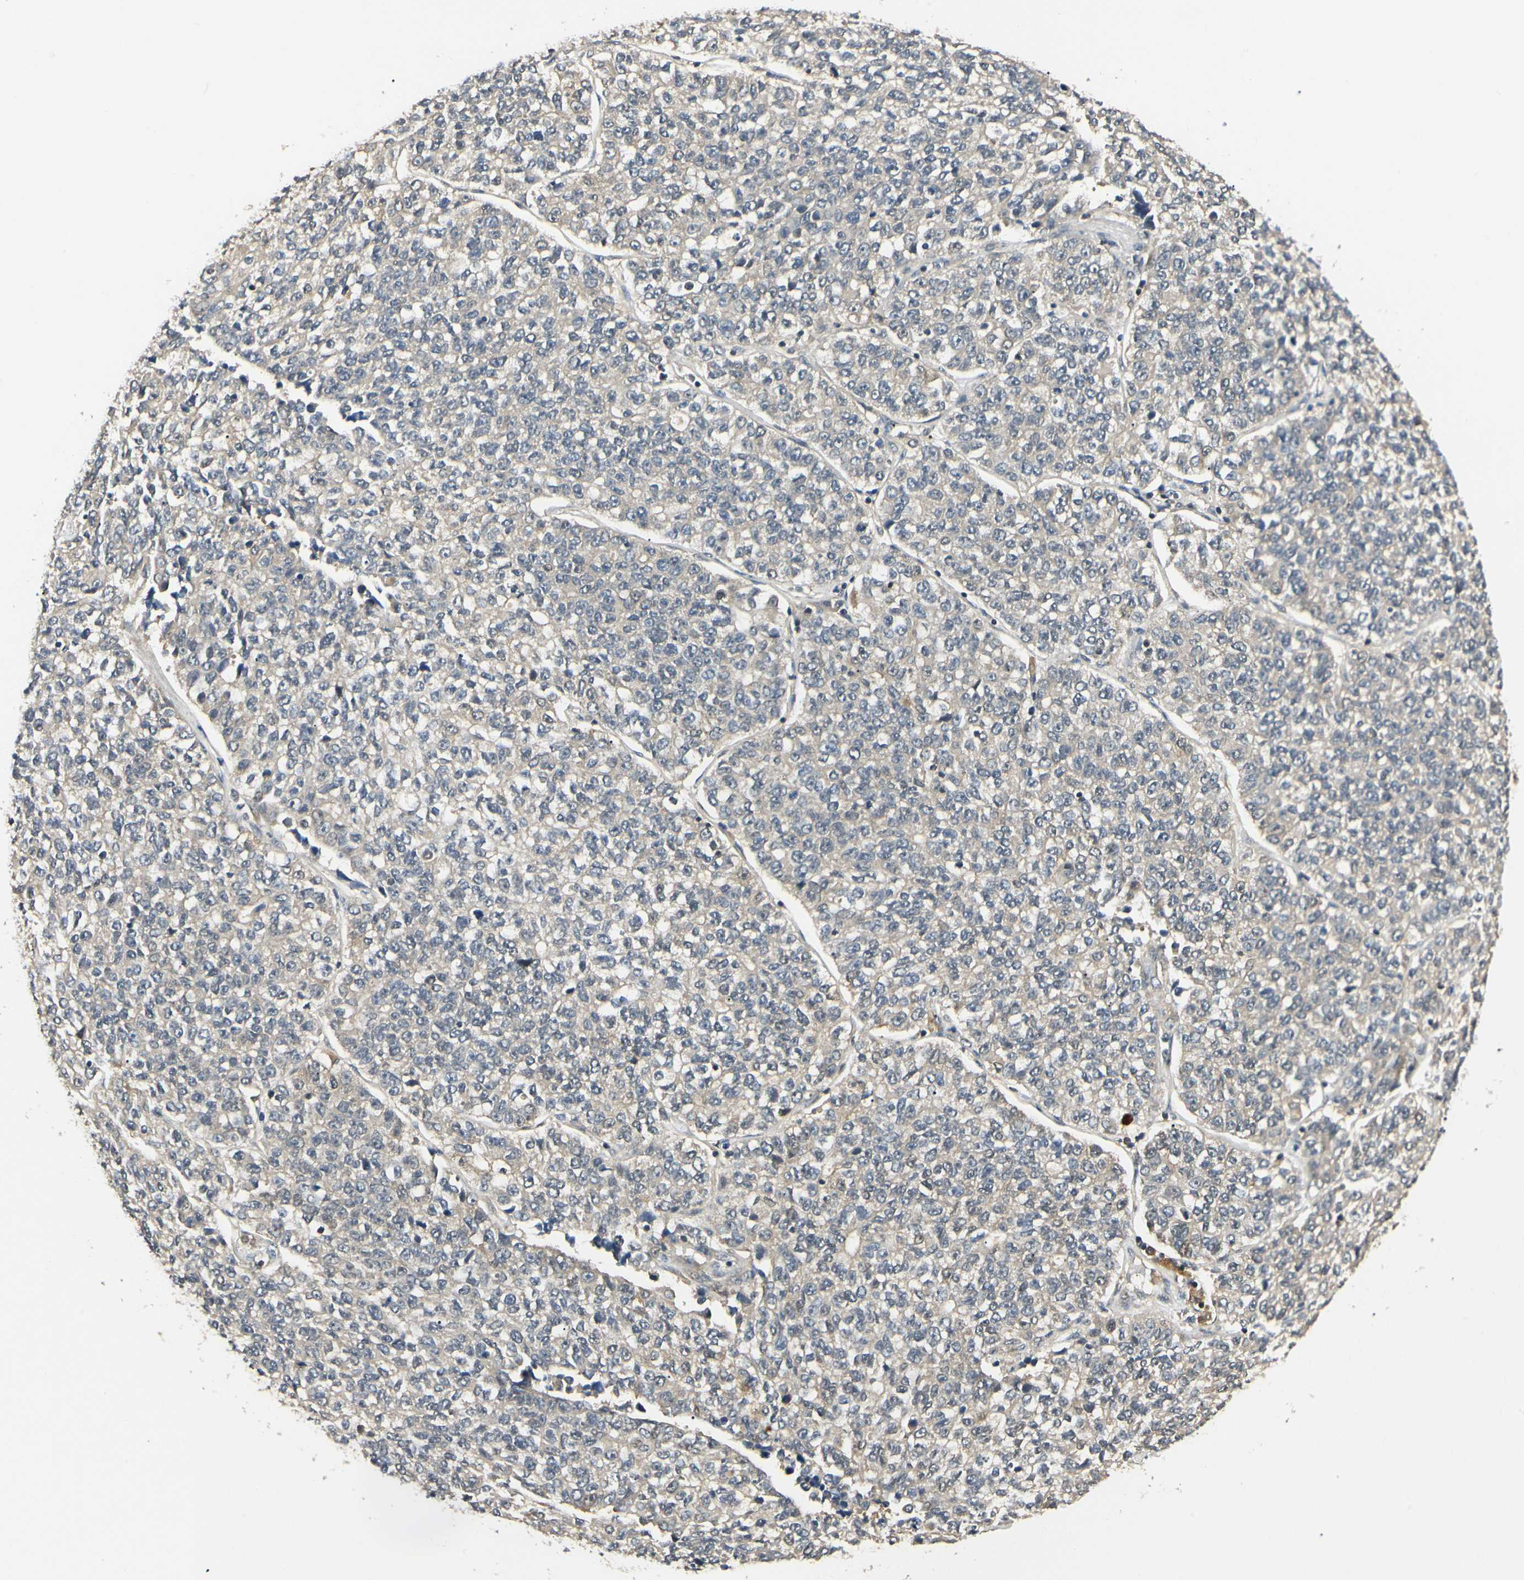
{"staining": {"intensity": "negative", "quantity": "none", "location": "none"}, "tissue": "lung cancer", "cell_type": "Tumor cells", "image_type": "cancer", "snomed": [{"axis": "morphology", "description": "Adenocarcinoma, NOS"}, {"axis": "topography", "description": "Lung"}], "caption": "Lung cancer (adenocarcinoma) was stained to show a protein in brown. There is no significant positivity in tumor cells.", "gene": "UBE2Z", "patient": {"sex": "male", "age": 49}}